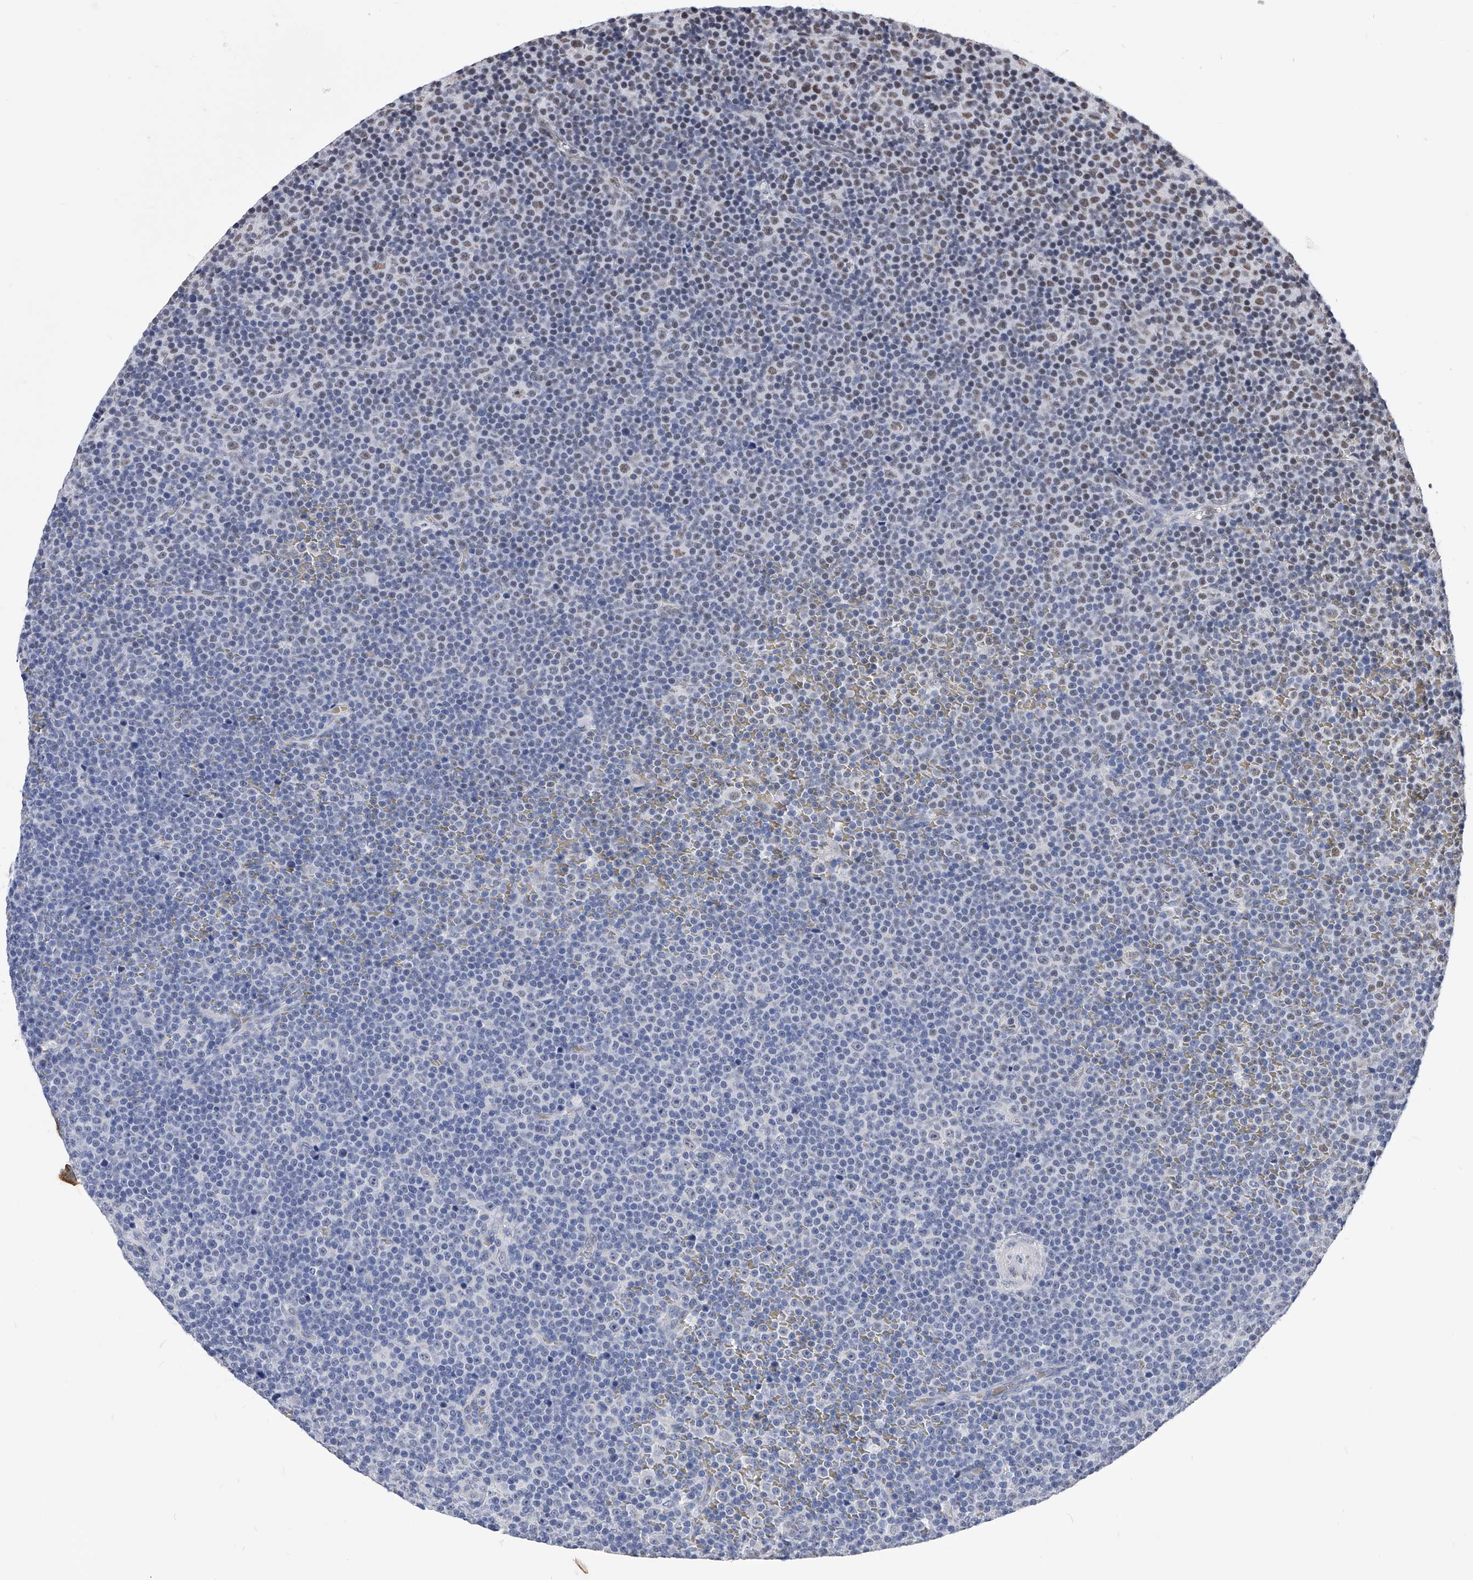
{"staining": {"intensity": "weak", "quantity": "<25%", "location": "nuclear"}, "tissue": "lymphoma", "cell_type": "Tumor cells", "image_type": "cancer", "snomed": [{"axis": "morphology", "description": "Malignant lymphoma, non-Hodgkin's type, Low grade"}, {"axis": "topography", "description": "Lymph node"}], "caption": "High power microscopy micrograph of an immunohistochemistry (IHC) photomicrograph of malignant lymphoma, non-Hodgkin's type (low-grade), revealing no significant positivity in tumor cells.", "gene": "ZNF529", "patient": {"sex": "female", "age": 67}}